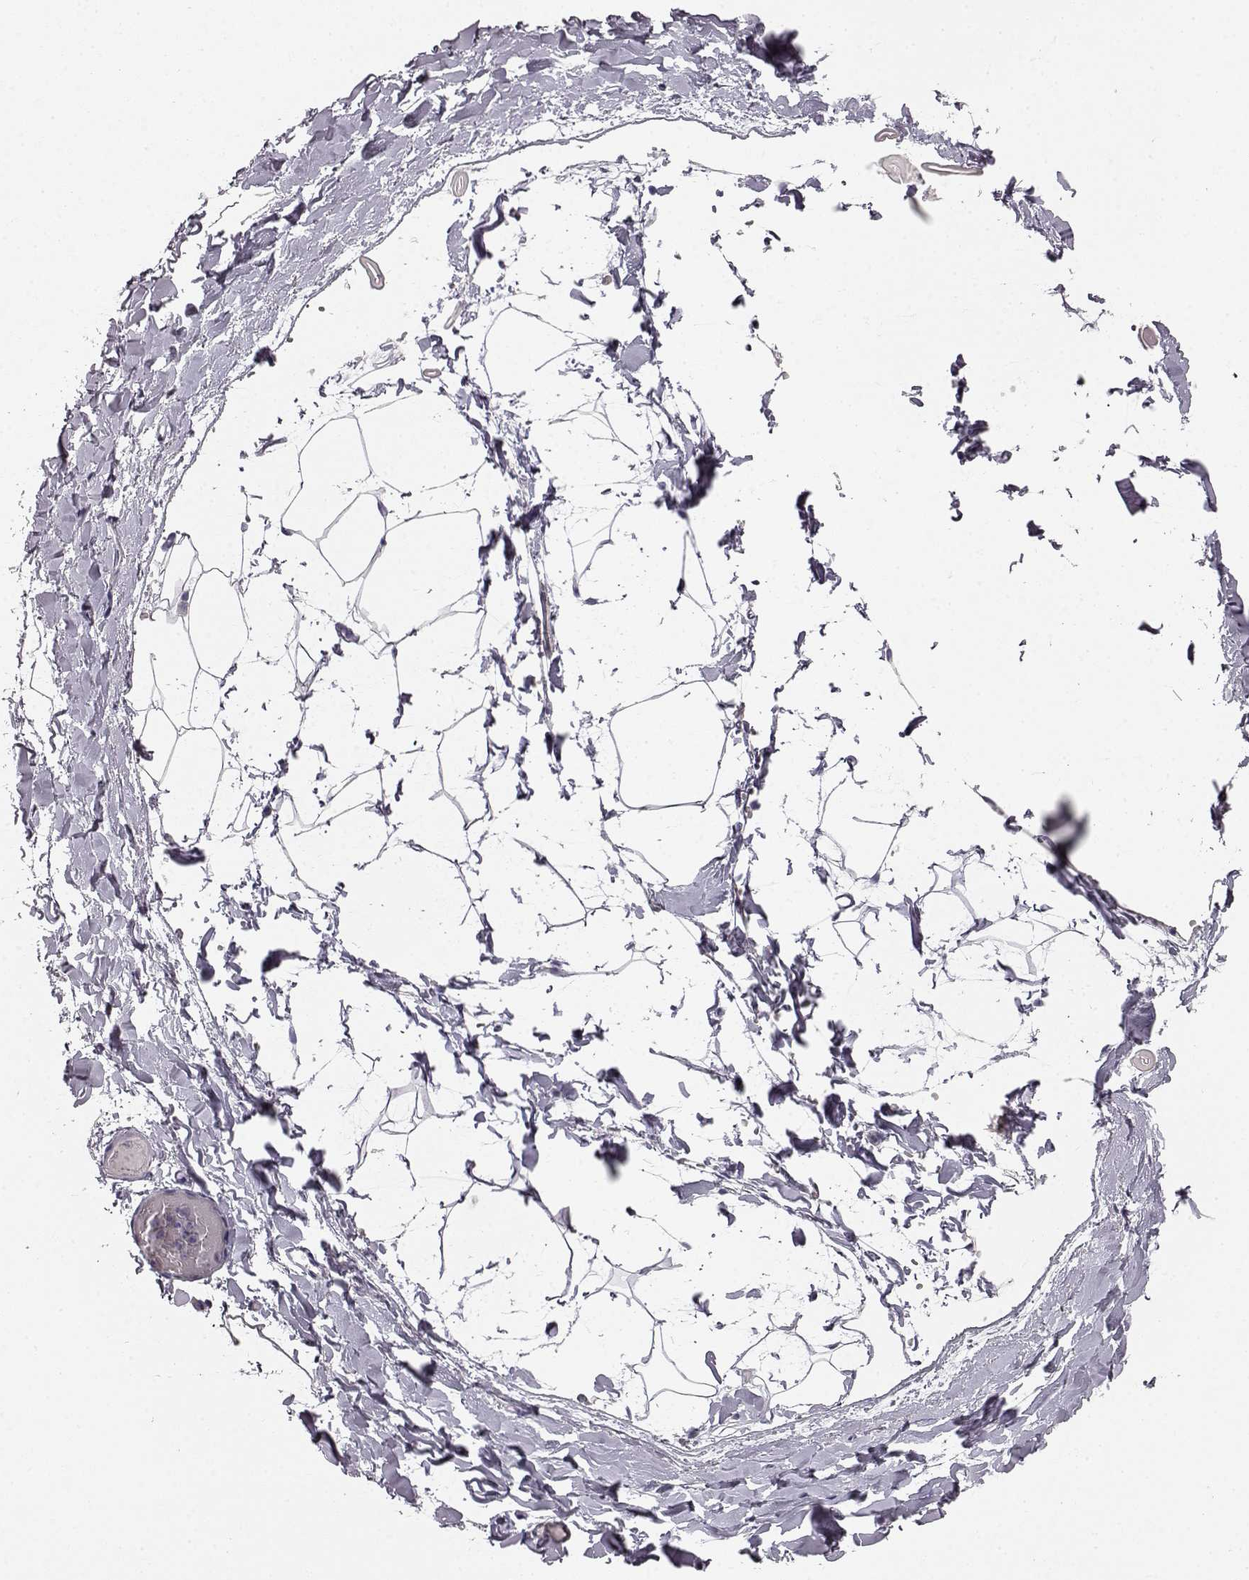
{"staining": {"intensity": "negative", "quantity": "none", "location": "none"}, "tissue": "adipose tissue", "cell_type": "Adipocytes", "image_type": "normal", "snomed": [{"axis": "morphology", "description": "Normal tissue, NOS"}, {"axis": "topography", "description": "Gallbladder"}, {"axis": "topography", "description": "Peripheral nerve tissue"}], "caption": "Human adipose tissue stained for a protein using immunohistochemistry reveals no expression in adipocytes.", "gene": "KRT81", "patient": {"sex": "female", "age": 45}}